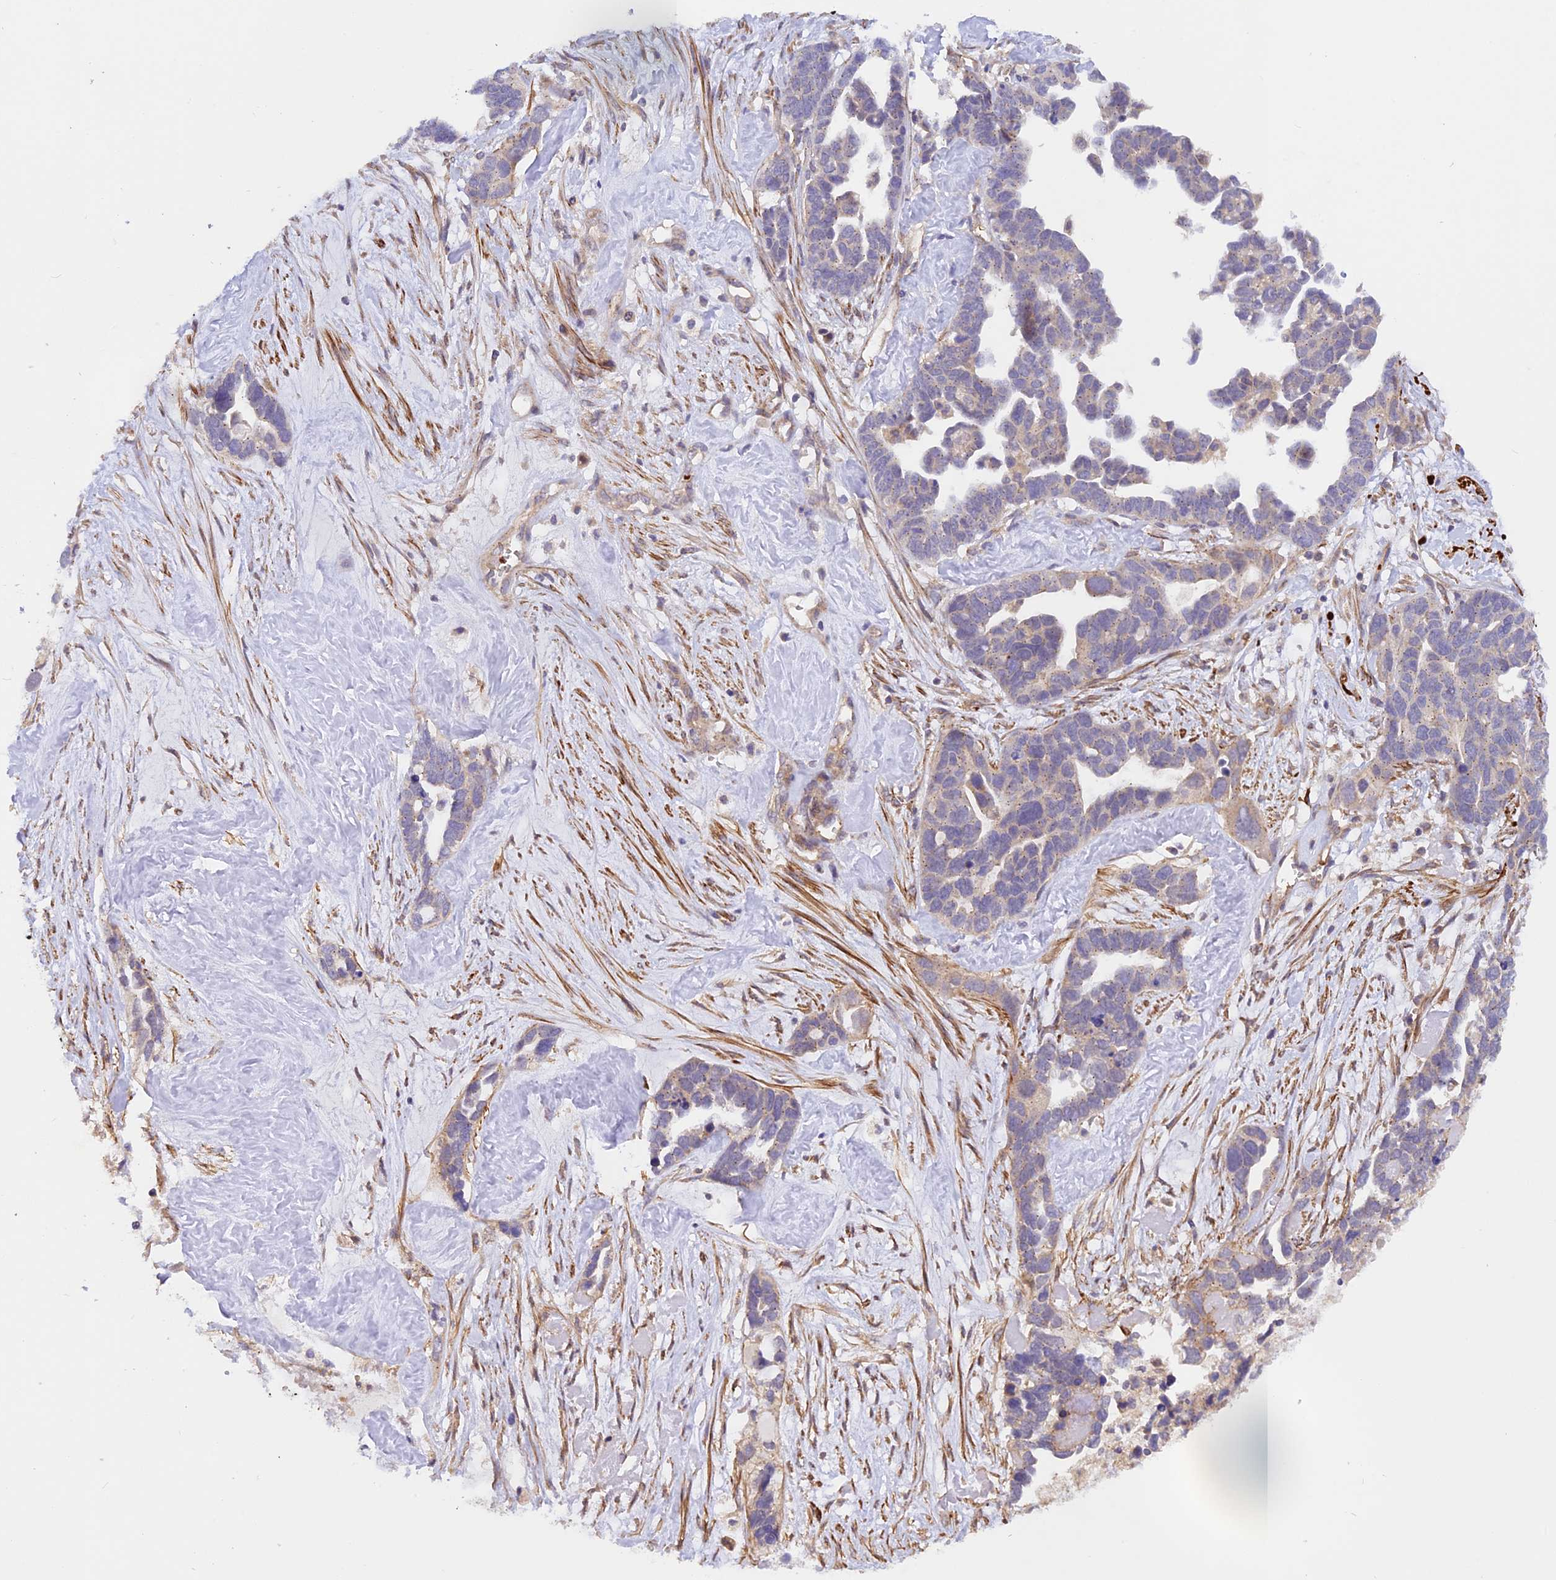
{"staining": {"intensity": "negative", "quantity": "none", "location": "none"}, "tissue": "ovarian cancer", "cell_type": "Tumor cells", "image_type": "cancer", "snomed": [{"axis": "morphology", "description": "Cystadenocarcinoma, serous, NOS"}, {"axis": "topography", "description": "Ovary"}], "caption": "Immunohistochemistry photomicrograph of neoplastic tissue: human serous cystadenocarcinoma (ovarian) stained with DAB (3,3'-diaminobenzidine) shows no significant protein positivity in tumor cells.", "gene": "WDFY4", "patient": {"sex": "female", "age": 54}}